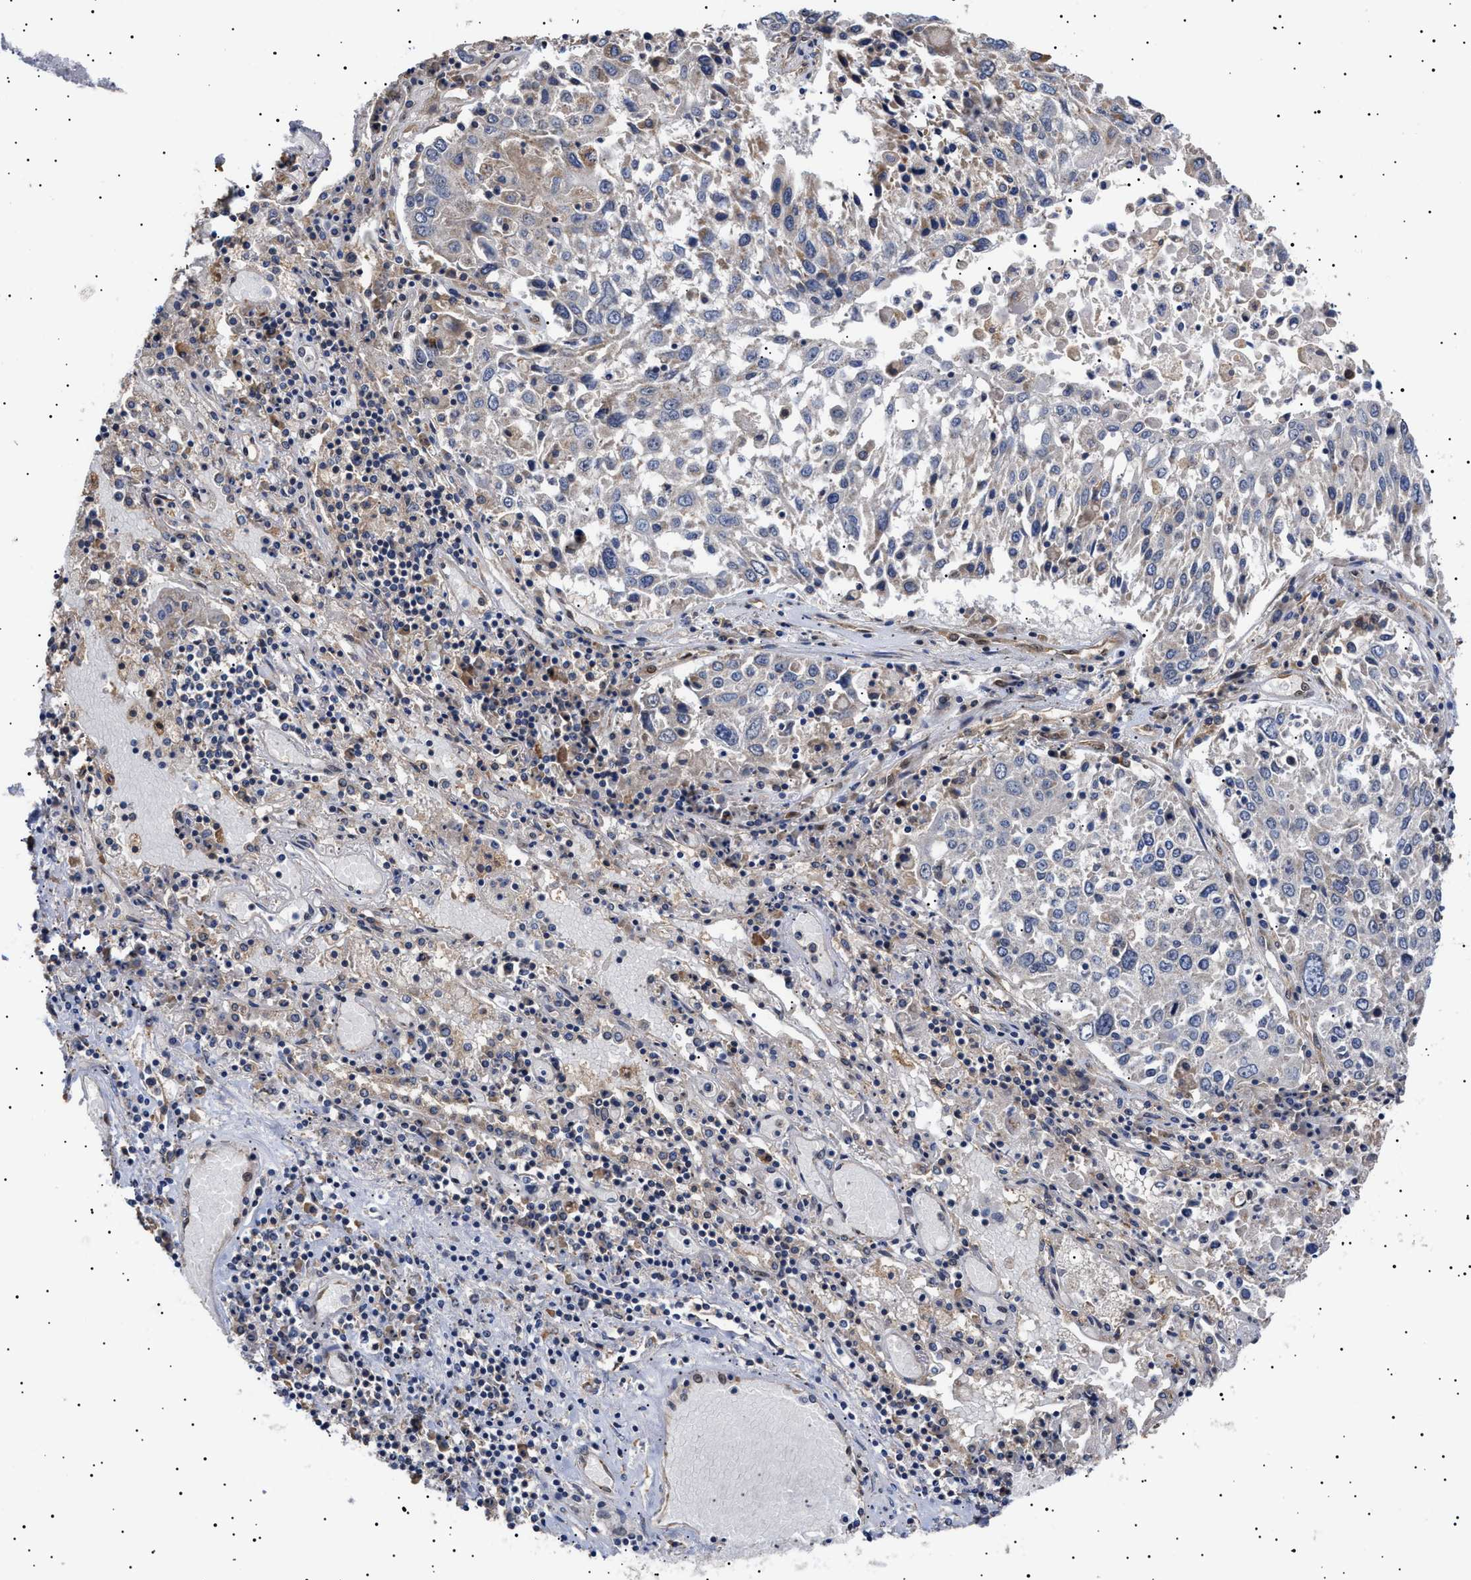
{"staining": {"intensity": "negative", "quantity": "none", "location": "none"}, "tissue": "lung cancer", "cell_type": "Tumor cells", "image_type": "cancer", "snomed": [{"axis": "morphology", "description": "Squamous cell carcinoma, NOS"}, {"axis": "topography", "description": "Lung"}], "caption": "The micrograph displays no staining of tumor cells in lung squamous cell carcinoma.", "gene": "KRBA1", "patient": {"sex": "male", "age": 65}}